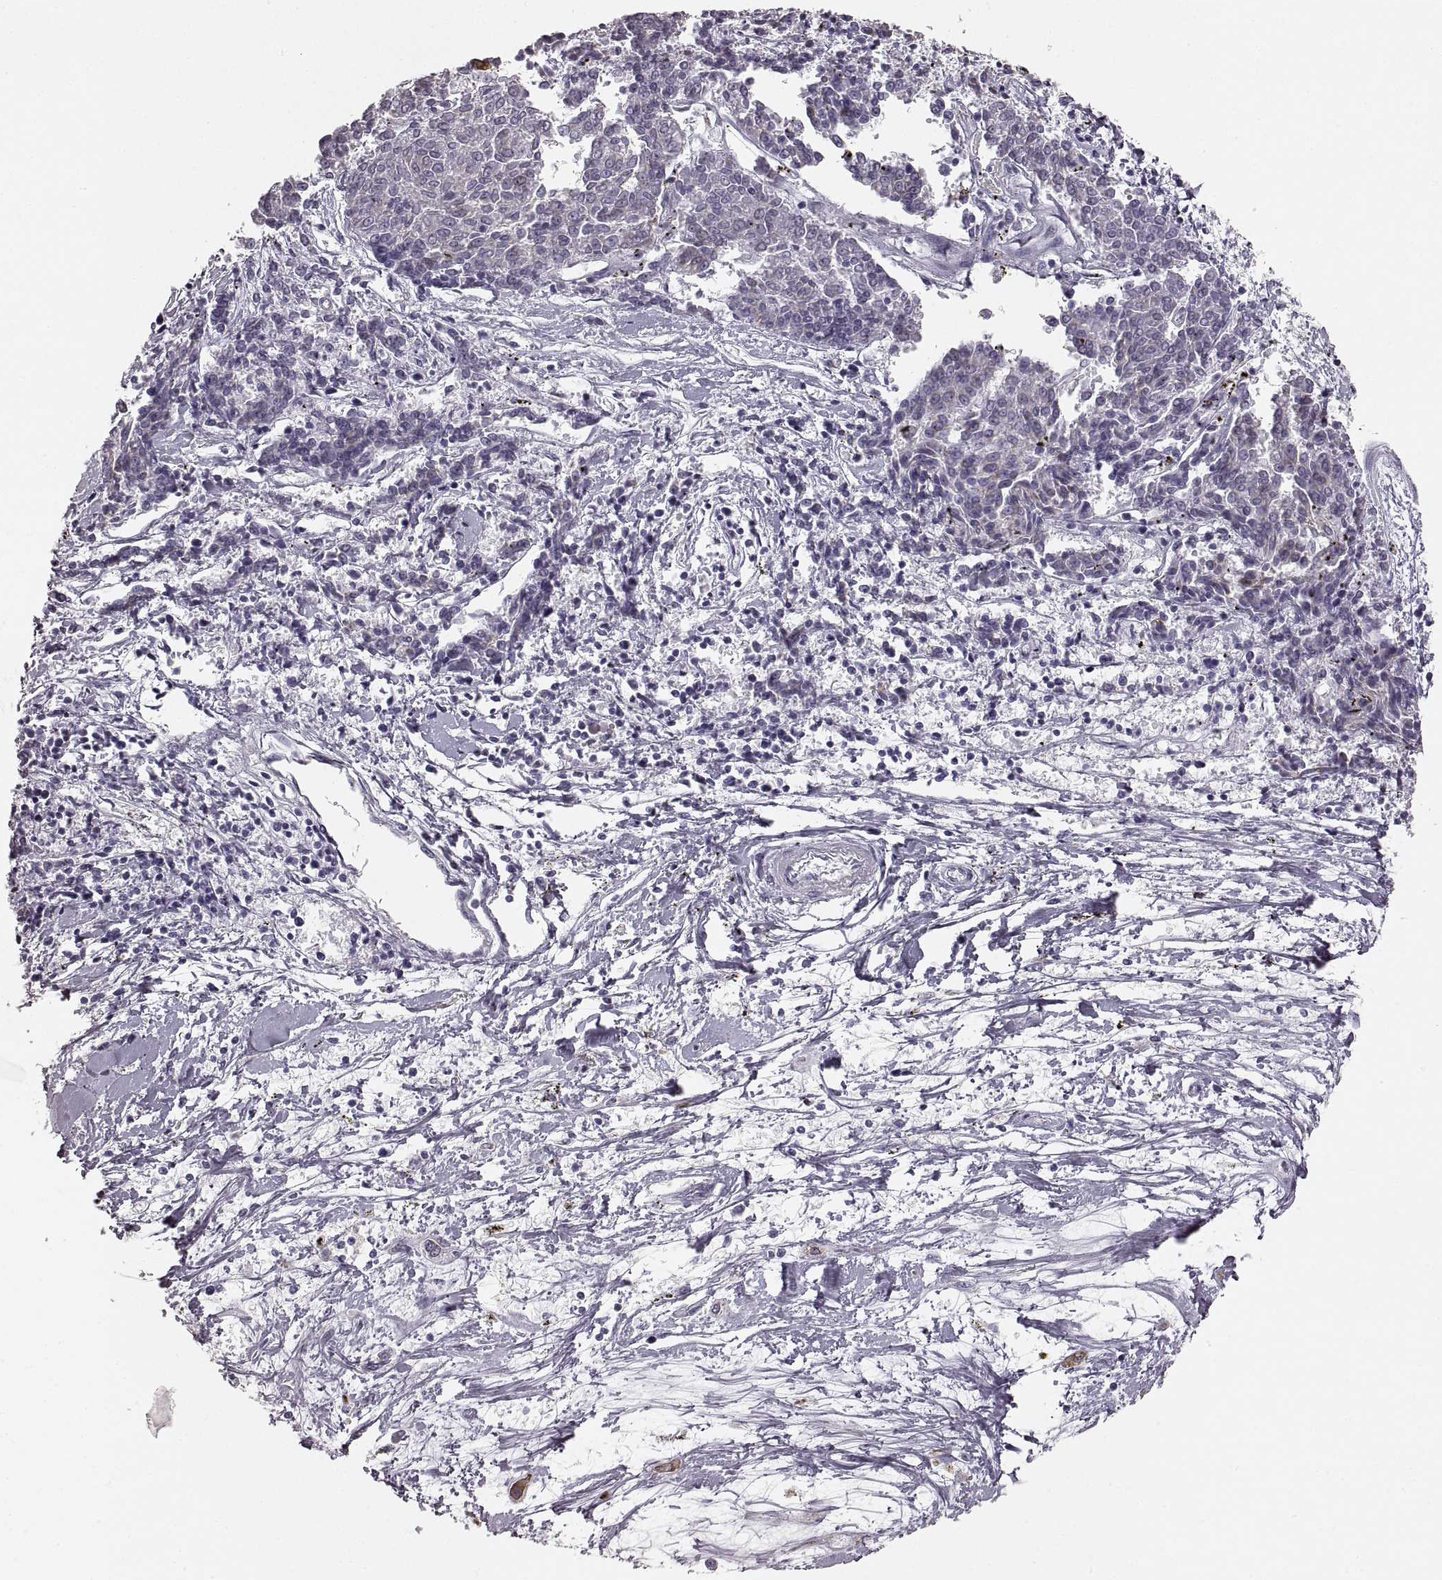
{"staining": {"intensity": "negative", "quantity": "none", "location": "none"}, "tissue": "melanoma", "cell_type": "Tumor cells", "image_type": "cancer", "snomed": [{"axis": "morphology", "description": "Malignant melanoma, NOS"}, {"axis": "topography", "description": "Skin"}], "caption": "IHC histopathology image of malignant melanoma stained for a protein (brown), which reveals no positivity in tumor cells. (Immunohistochemistry (ihc), brightfield microscopy, high magnification).", "gene": "RDH13", "patient": {"sex": "female", "age": 72}}